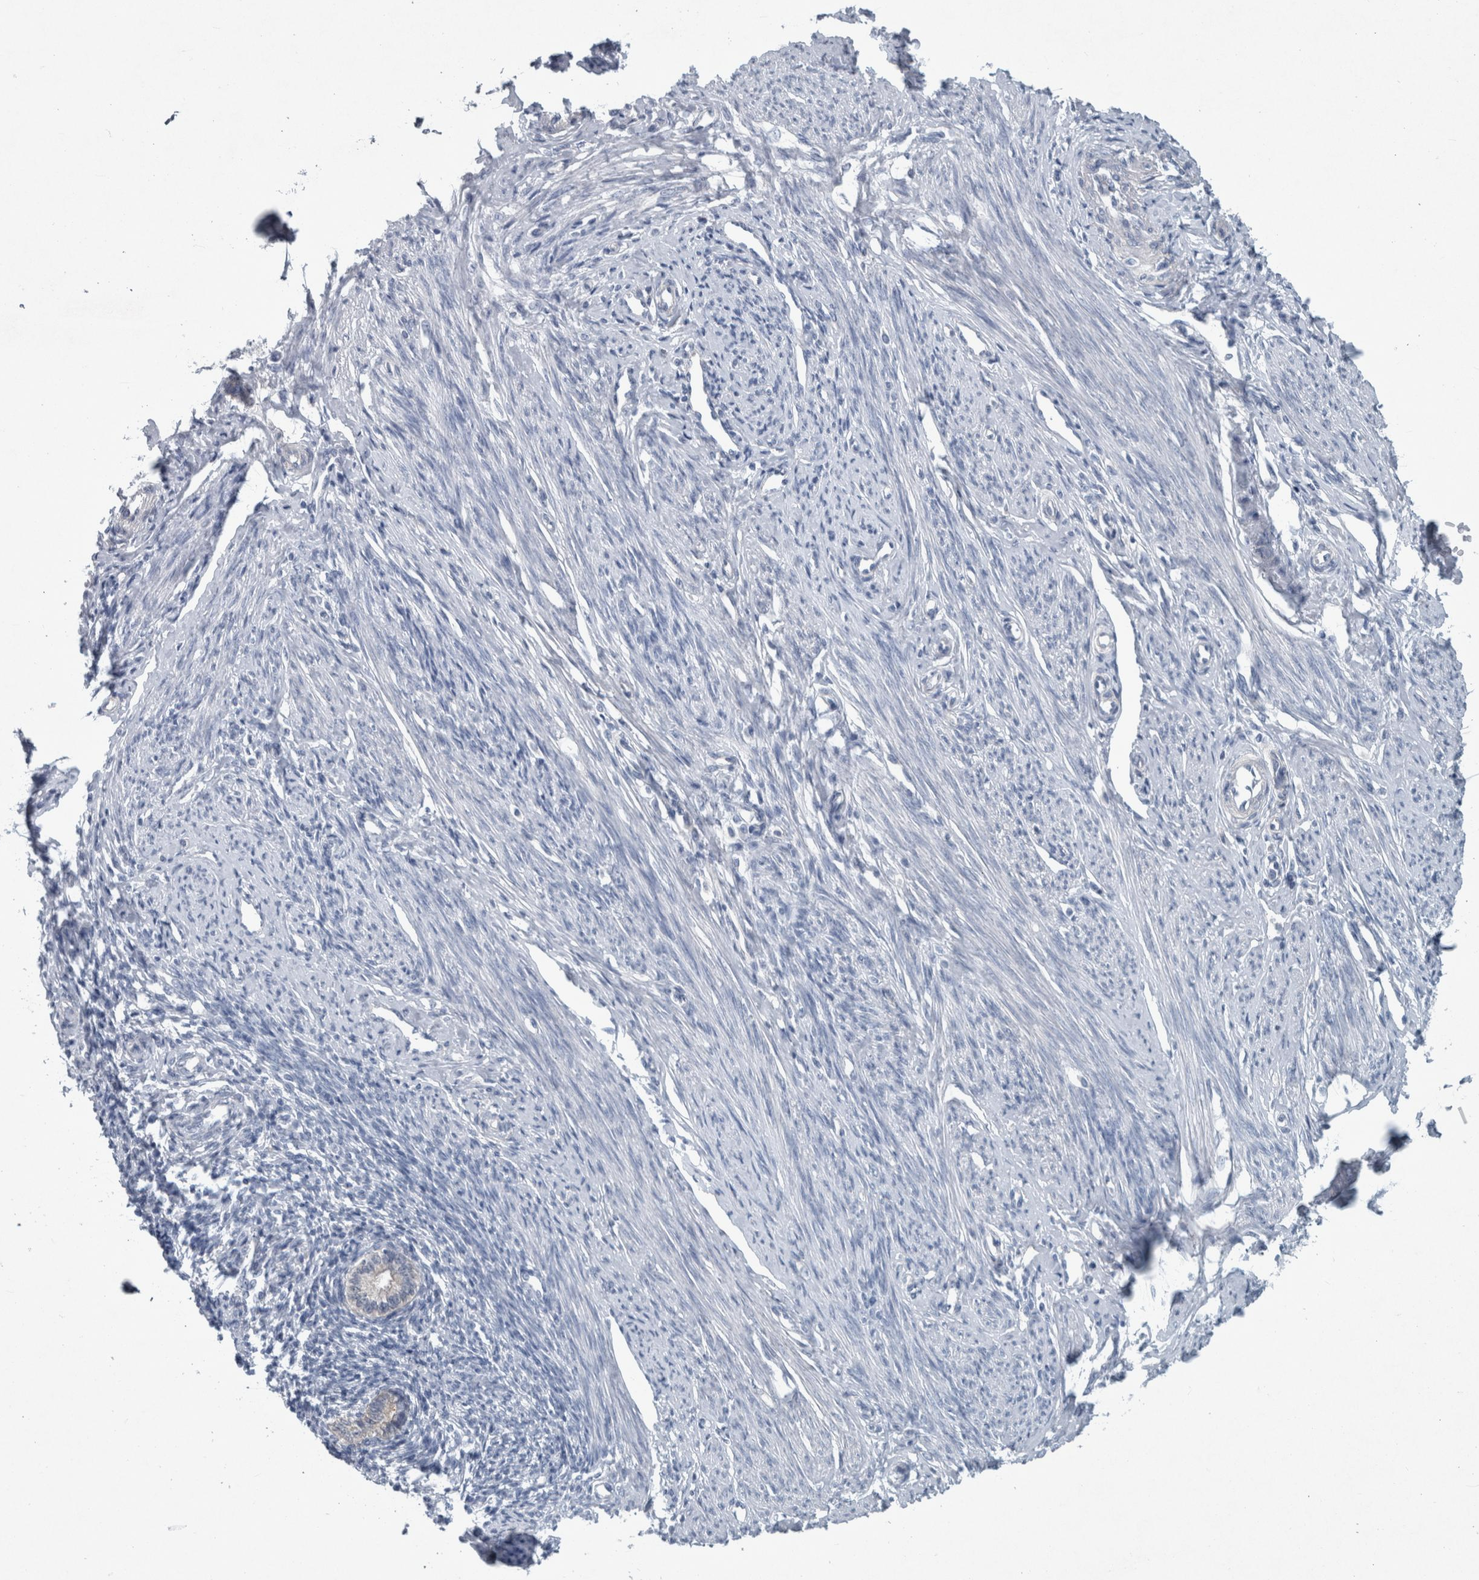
{"staining": {"intensity": "negative", "quantity": "none", "location": "none"}, "tissue": "endometrium", "cell_type": "Cells in endometrial stroma", "image_type": "normal", "snomed": [{"axis": "morphology", "description": "Normal tissue, NOS"}, {"axis": "topography", "description": "Endometrium"}], "caption": "Protein analysis of benign endometrium reveals no significant staining in cells in endometrial stroma. (Immunohistochemistry (ihc), brightfield microscopy, high magnification).", "gene": "FAM83H", "patient": {"sex": "female", "age": 56}}